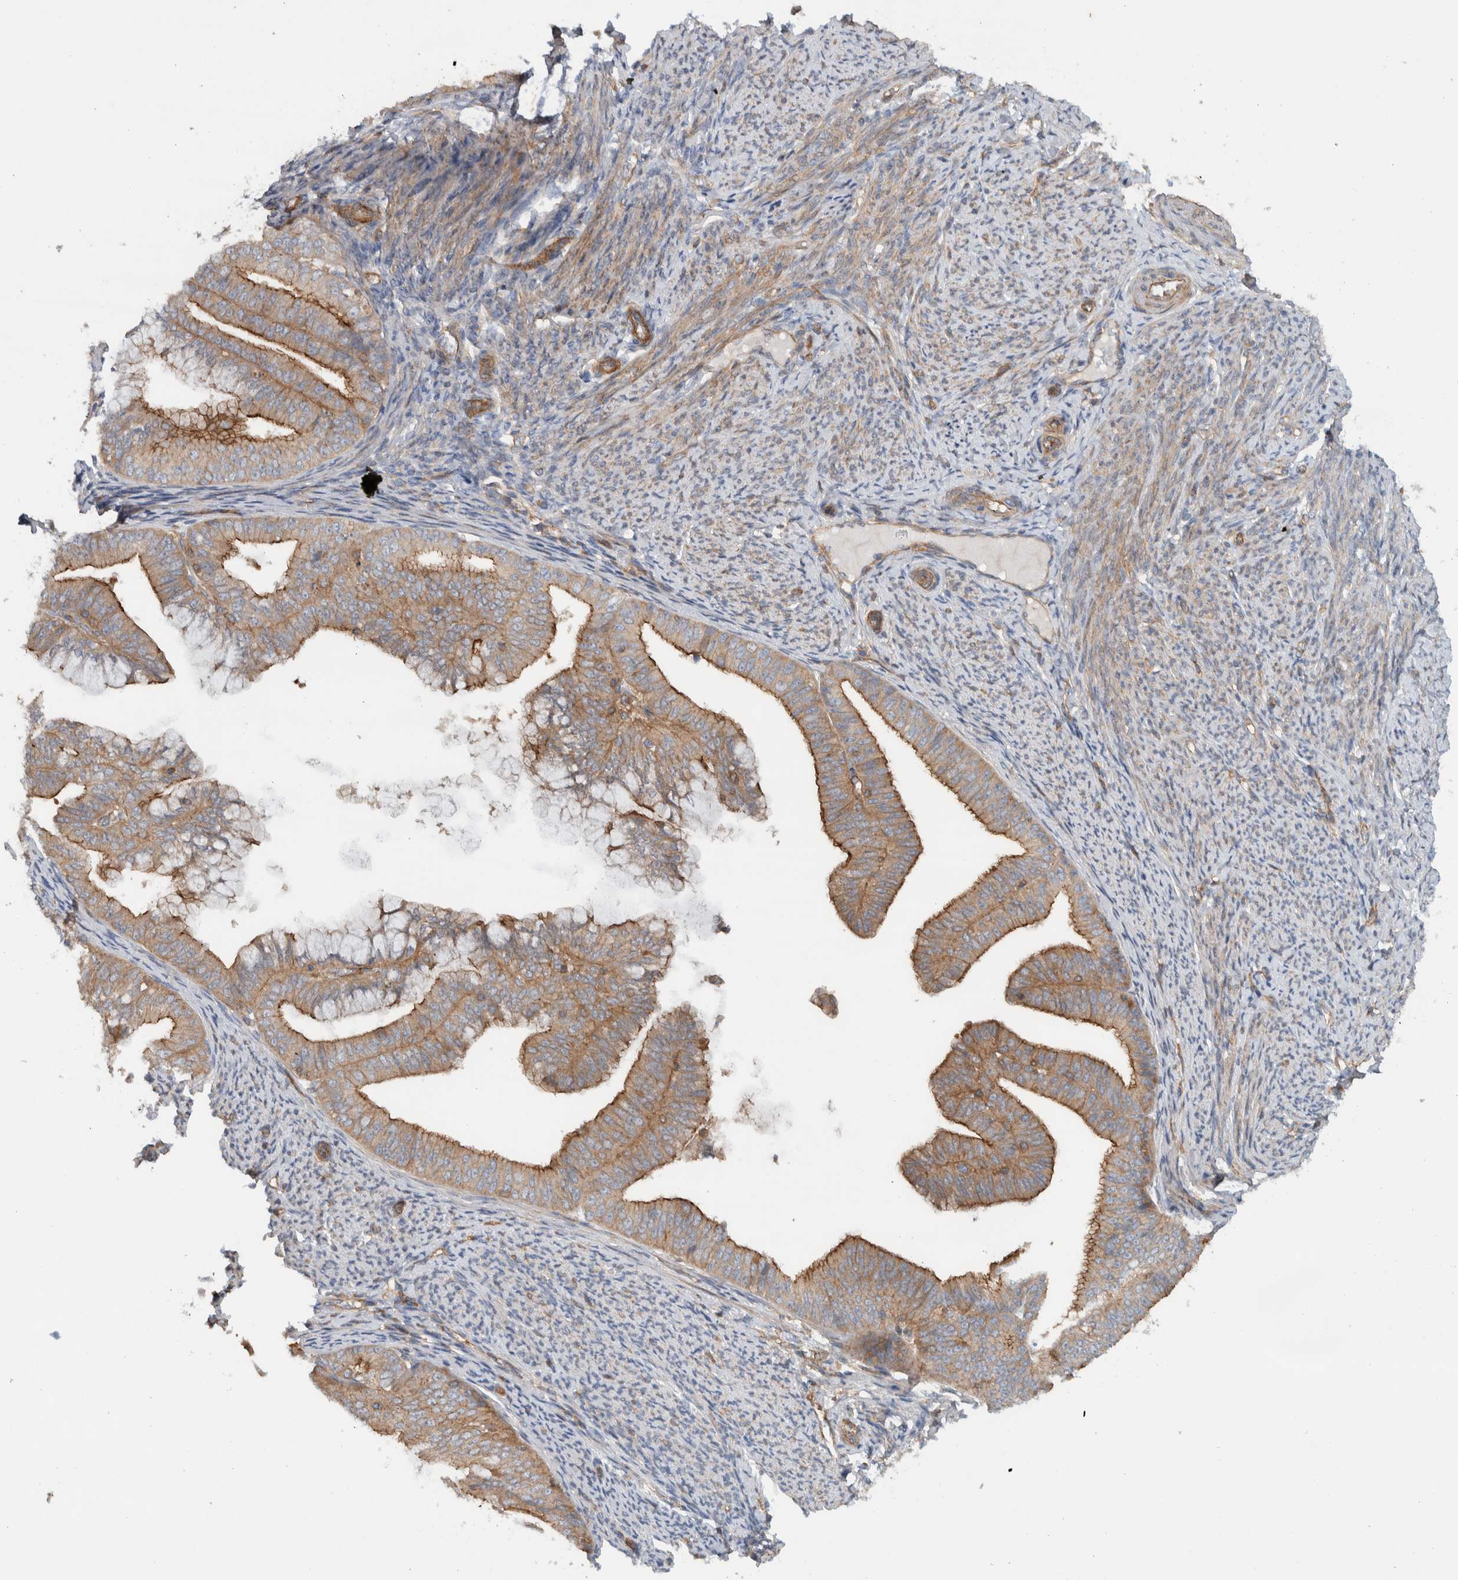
{"staining": {"intensity": "moderate", "quantity": ">75%", "location": "cytoplasmic/membranous"}, "tissue": "endometrial cancer", "cell_type": "Tumor cells", "image_type": "cancer", "snomed": [{"axis": "morphology", "description": "Adenocarcinoma, NOS"}, {"axis": "topography", "description": "Endometrium"}], "caption": "This image demonstrates immunohistochemistry staining of human endometrial cancer, with medium moderate cytoplasmic/membranous staining in about >75% of tumor cells.", "gene": "MPRIP", "patient": {"sex": "female", "age": 63}}